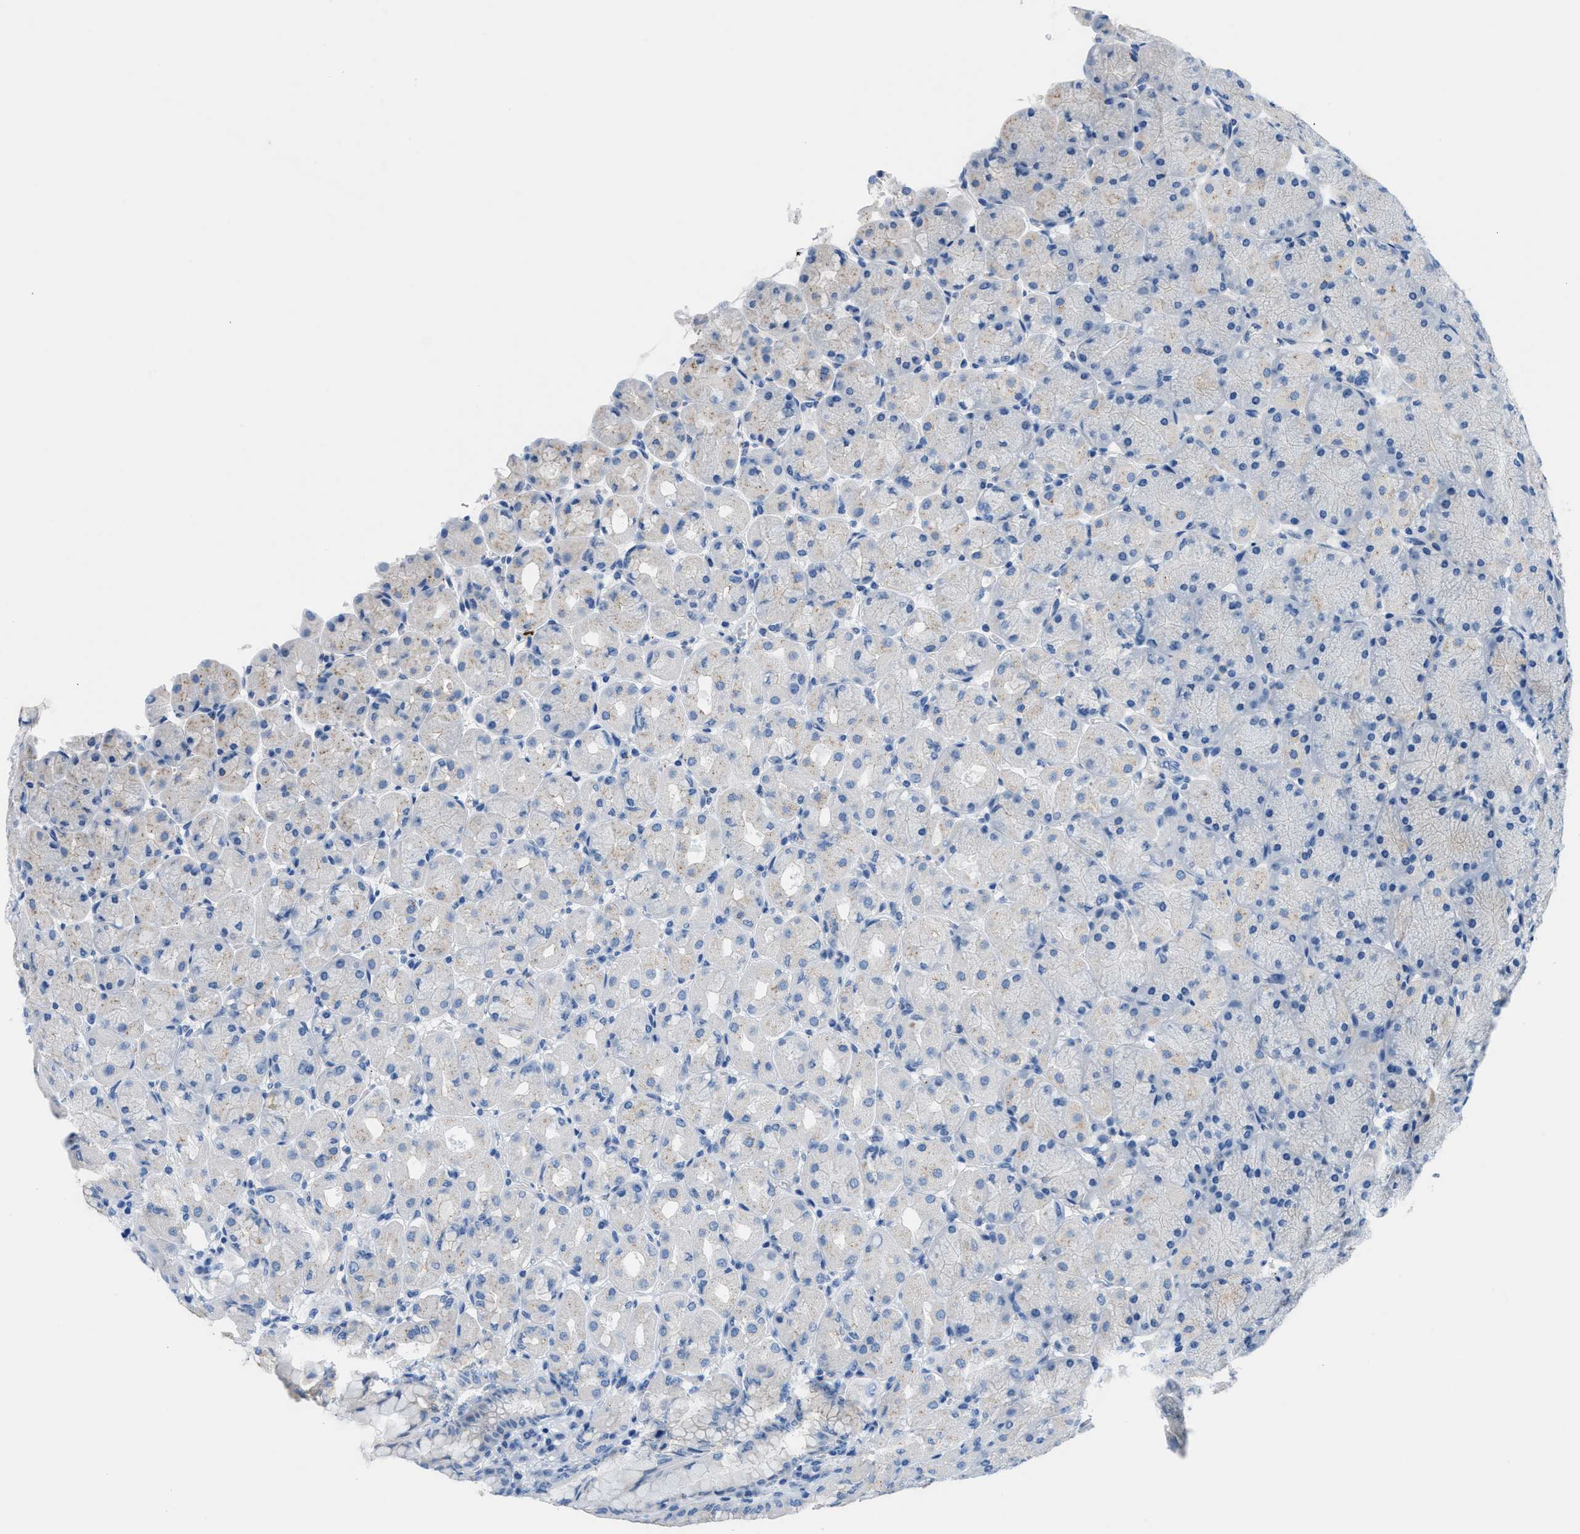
{"staining": {"intensity": "weak", "quantity": "<25%", "location": "cytoplasmic/membranous"}, "tissue": "stomach", "cell_type": "Glandular cells", "image_type": "normal", "snomed": [{"axis": "morphology", "description": "Normal tissue, NOS"}, {"axis": "topography", "description": "Stomach, upper"}], "caption": "Stomach was stained to show a protein in brown. There is no significant expression in glandular cells.", "gene": "FDCSP", "patient": {"sex": "female", "age": 56}}